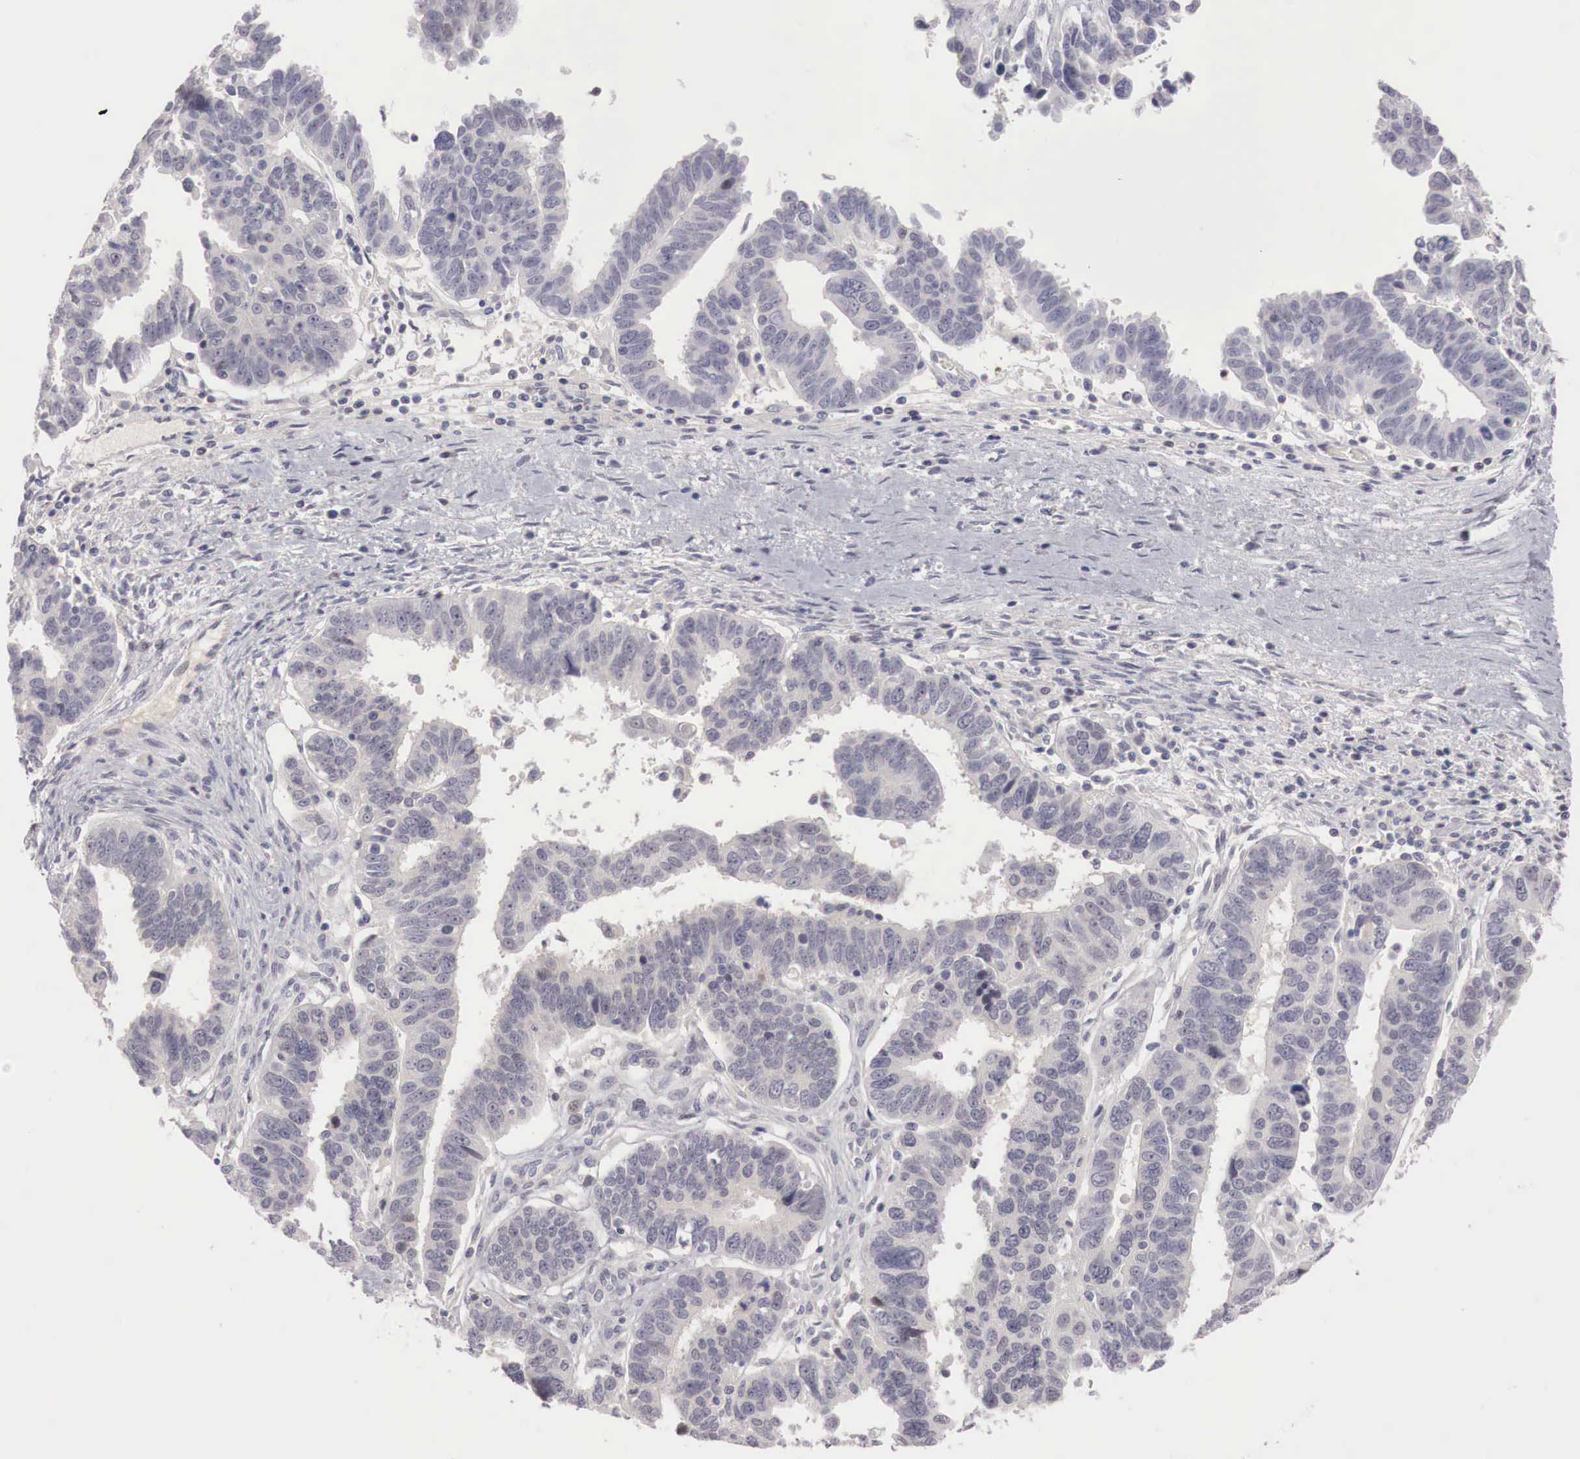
{"staining": {"intensity": "negative", "quantity": "none", "location": "none"}, "tissue": "ovarian cancer", "cell_type": "Tumor cells", "image_type": "cancer", "snomed": [{"axis": "morphology", "description": "Carcinoma, endometroid"}, {"axis": "morphology", "description": "Cystadenocarcinoma, serous, NOS"}, {"axis": "topography", "description": "Ovary"}], "caption": "High magnification brightfield microscopy of ovarian endometroid carcinoma stained with DAB (3,3'-diaminobenzidine) (brown) and counterstained with hematoxylin (blue): tumor cells show no significant positivity.", "gene": "GATA1", "patient": {"sex": "female", "age": 45}}